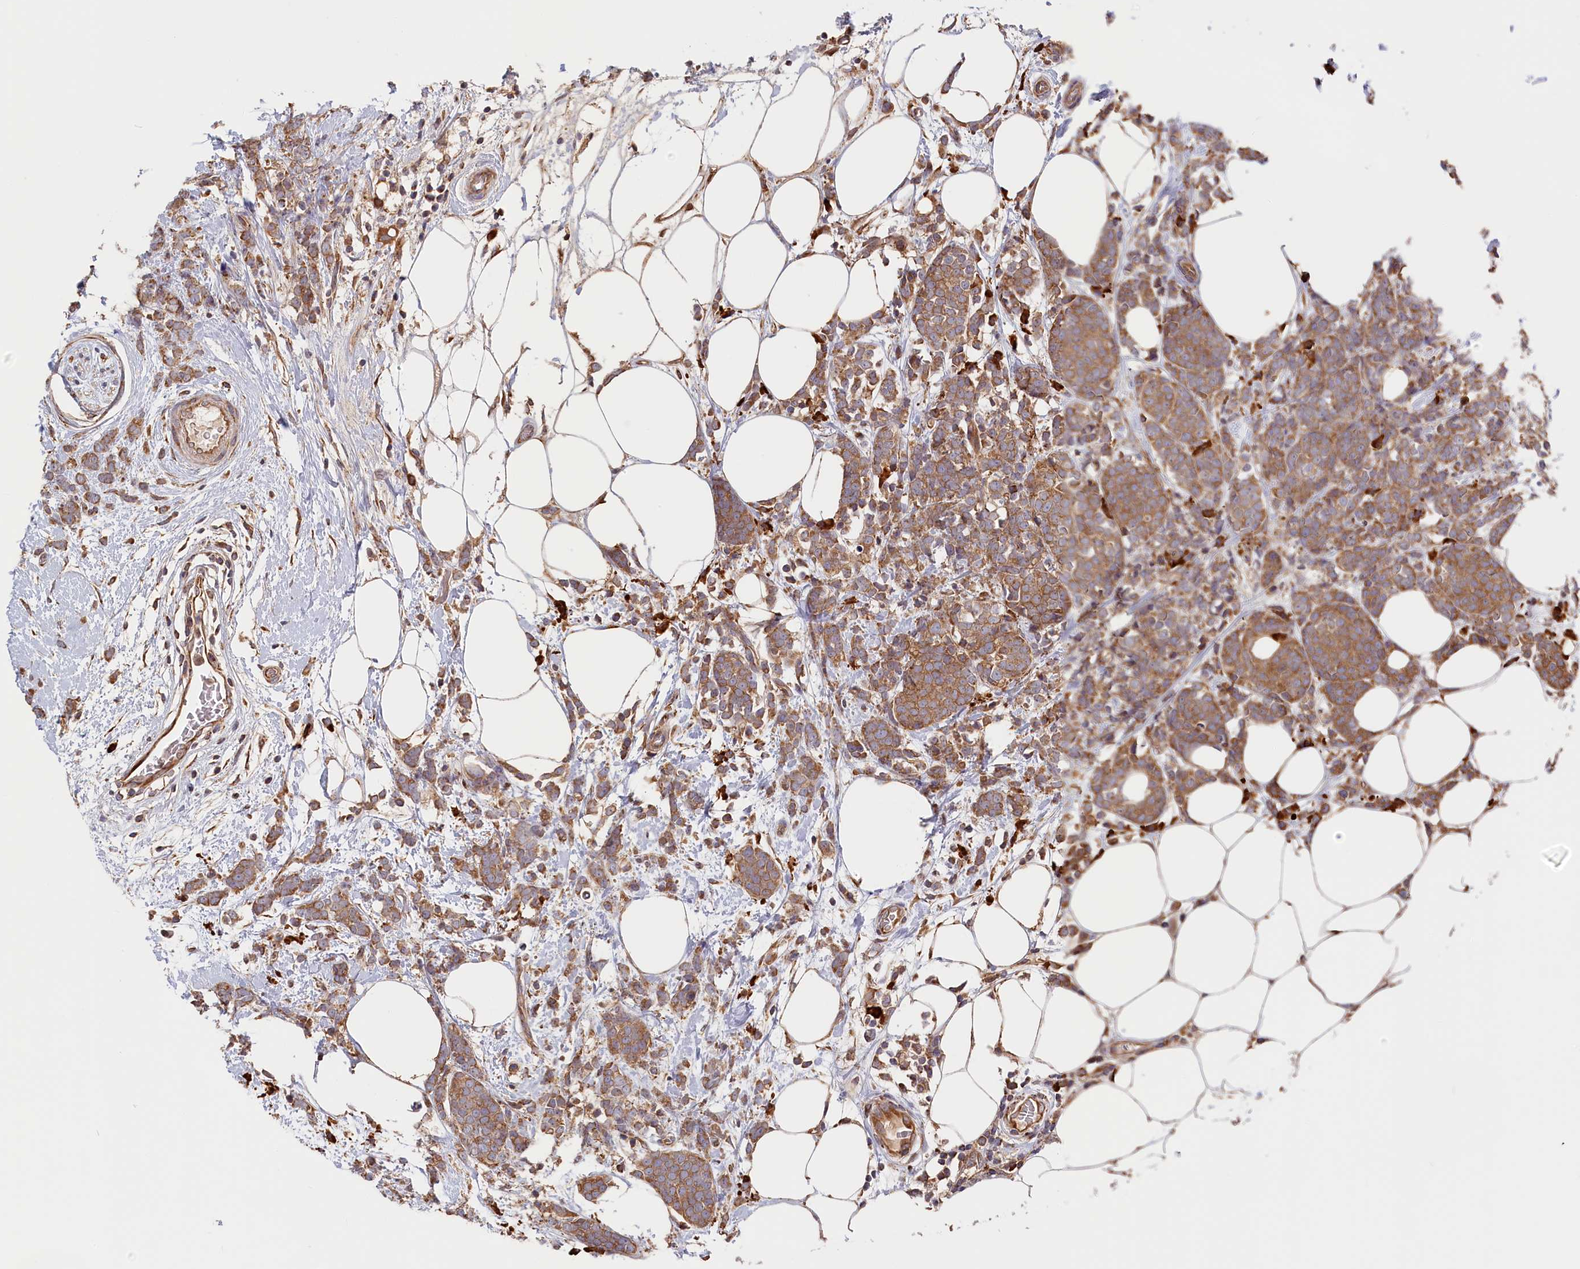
{"staining": {"intensity": "moderate", "quantity": ">75%", "location": "cytoplasmic/membranous"}, "tissue": "breast cancer", "cell_type": "Tumor cells", "image_type": "cancer", "snomed": [{"axis": "morphology", "description": "Lobular carcinoma"}, {"axis": "topography", "description": "Breast"}], "caption": "Tumor cells demonstrate medium levels of moderate cytoplasmic/membranous expression in about >75% of cells in lobular carcinoma (breast). (IHC, brightfield microscopy, high magnification).", "gene": "CEP44", "patient": {"sex": "female", "age": 58}}